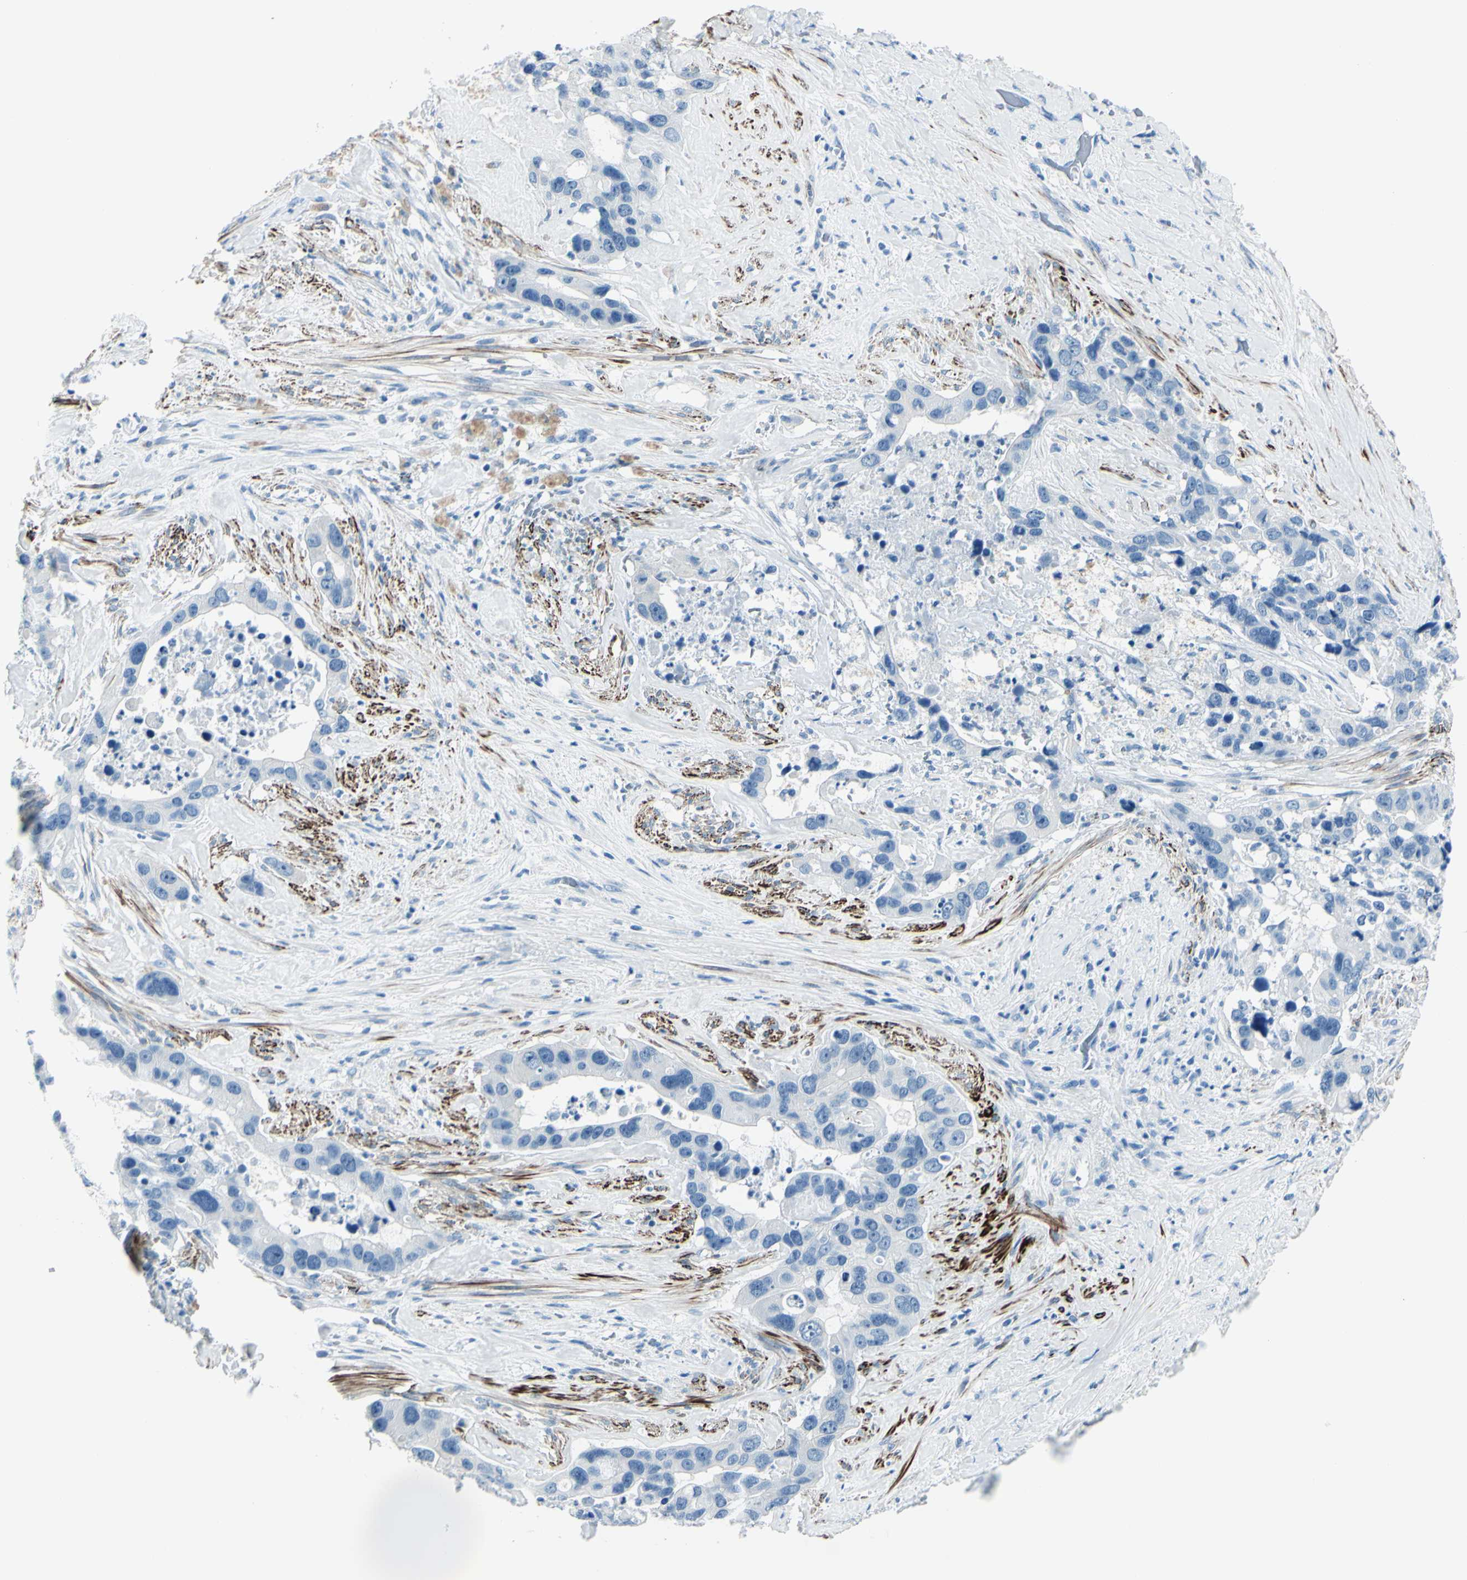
{"staining": {"intensity": "negative", "quantity": "none", "location": "none"}, "tissue": "liver cancer", "cell_type": "Tumor cells", "image_type": "cancer", "snomed": [{"axis": "morphology", "description": "Cholangiocarcinoma"}, {"axis": "topography", "description": "Liver"}], "caption": "Image shows no significant protein positivity in tumor cells of liver cancer. (Brightfield microscopy of DAB IHC at high magnification).", "gene": "CDH15", "patient": {"sex": "female", "age": 65}}